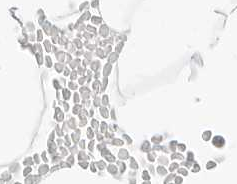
{"staining": {"intensity": "moderate", "quantity": ">75%", "location": "nuclear"}, "tissue": "adipose tissue", "cell_type": "Adipocytes", "image_type": "normal", "snomed": [{"axis": "morphology", "description": "Normal tissue, NOS"}, {"axis": "topography", "description": "Breast"}], "caption": "Adipose tissue stained with immunohistochemistry displays moderate nuclear positivity in approximately >75% of adipocytes. (DAB IHC, brown staining for protein, blue staining for nuclei).", "gene": "CRTC2", "patient": {"sex": "female", "age": 23}}